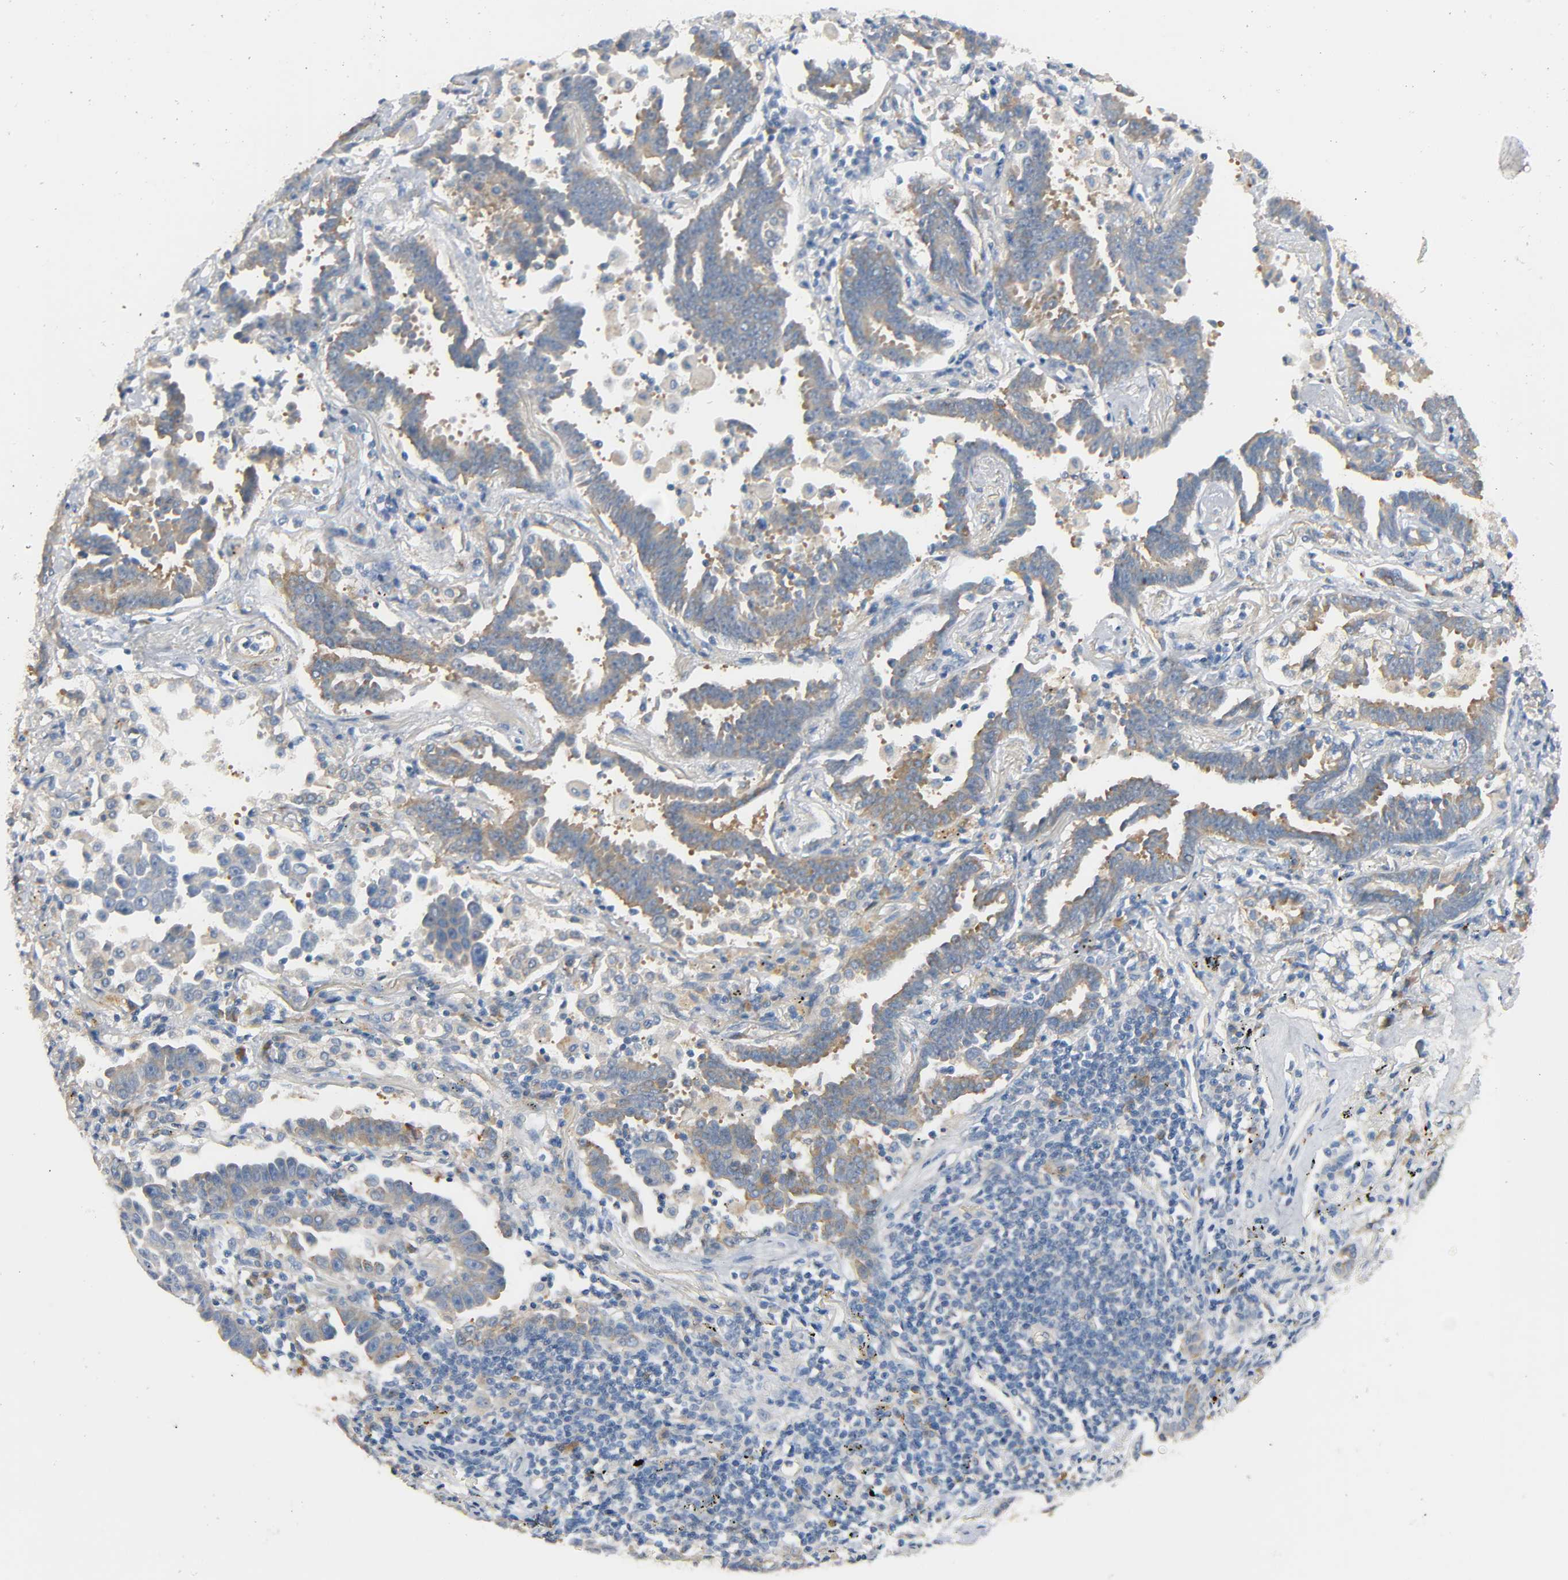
{"staining": {"intensity": "moderate", "quantity": ">75%", "location": "cytoplasmic/membranous"}, "tissue": "lung cancer", "cell_type": "Tumor cells", "image_type": "cancer", "snomed": [{"axis": "morphology", "description": "Adenocarcinoma, NOS"}, {"axis": "topography", "description": "Lung"}], "caption": "Lung adenocarcinoma stained for a protein demonstrates moderate cytoplasmic/membranous positivity in tumor cells. Ihc stains the protein in brown and the nuclei are stained blue.", "gene": "ARPC1A", "patient": {"sex": "female", "age": 64}}